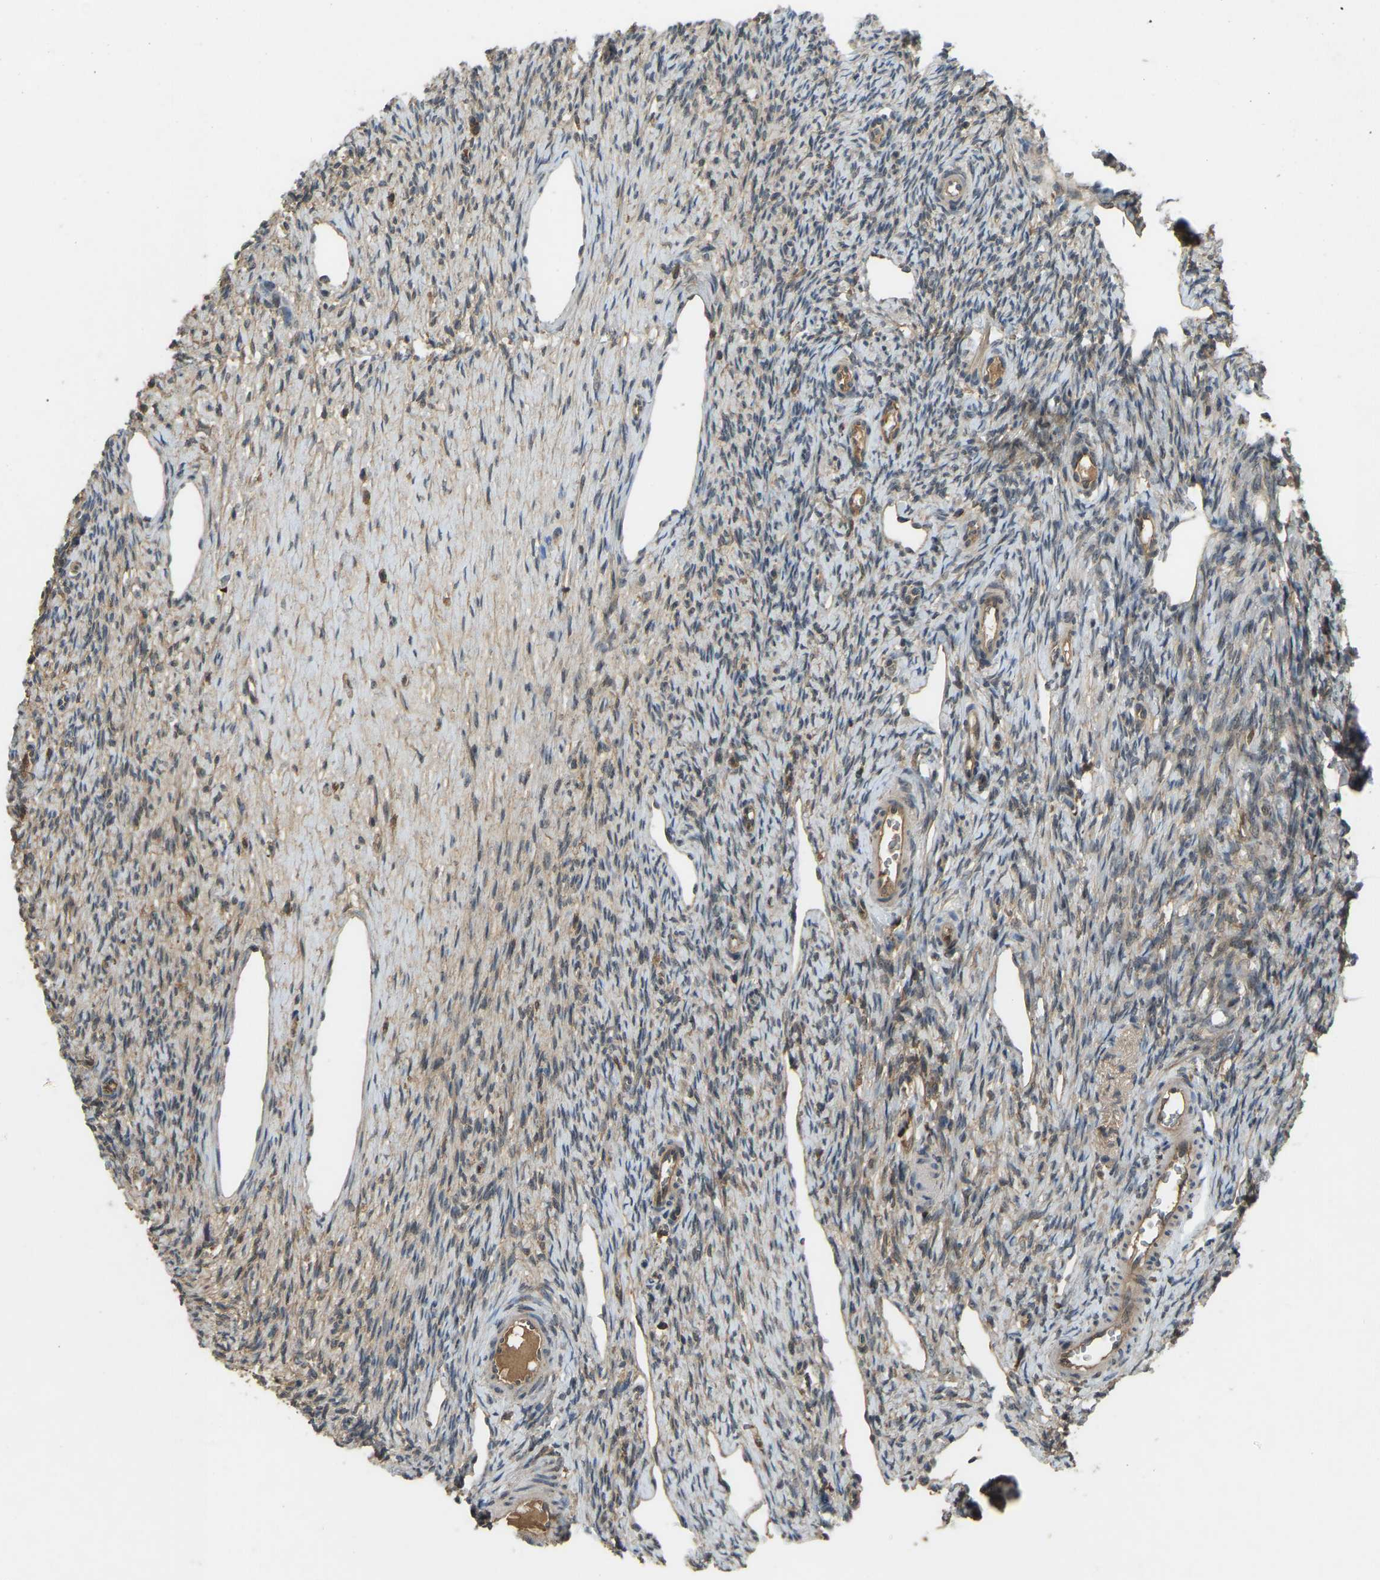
{"staining": {"intensity": "strong", "quantity": ">75%", "location": "cytoplasmic/membranous"}, "tissue": "ovary", "cell_type": "Follicle cells", "image_type": "normal", "snomed": [{"axis": "morphology", "description": "Normal tissue, NOS"}, {"axis": "topography", "description": "Ovary"}], "caption": "Follicle cells show strong cytoplasmic/membranous positivity in approximately >75% of cells in benign ovary. (brown staining indicates protein expression, while blue staining denotes nuclei).", "gene": "ZNF71", "patient": {"sex": "female", "age": 33}}